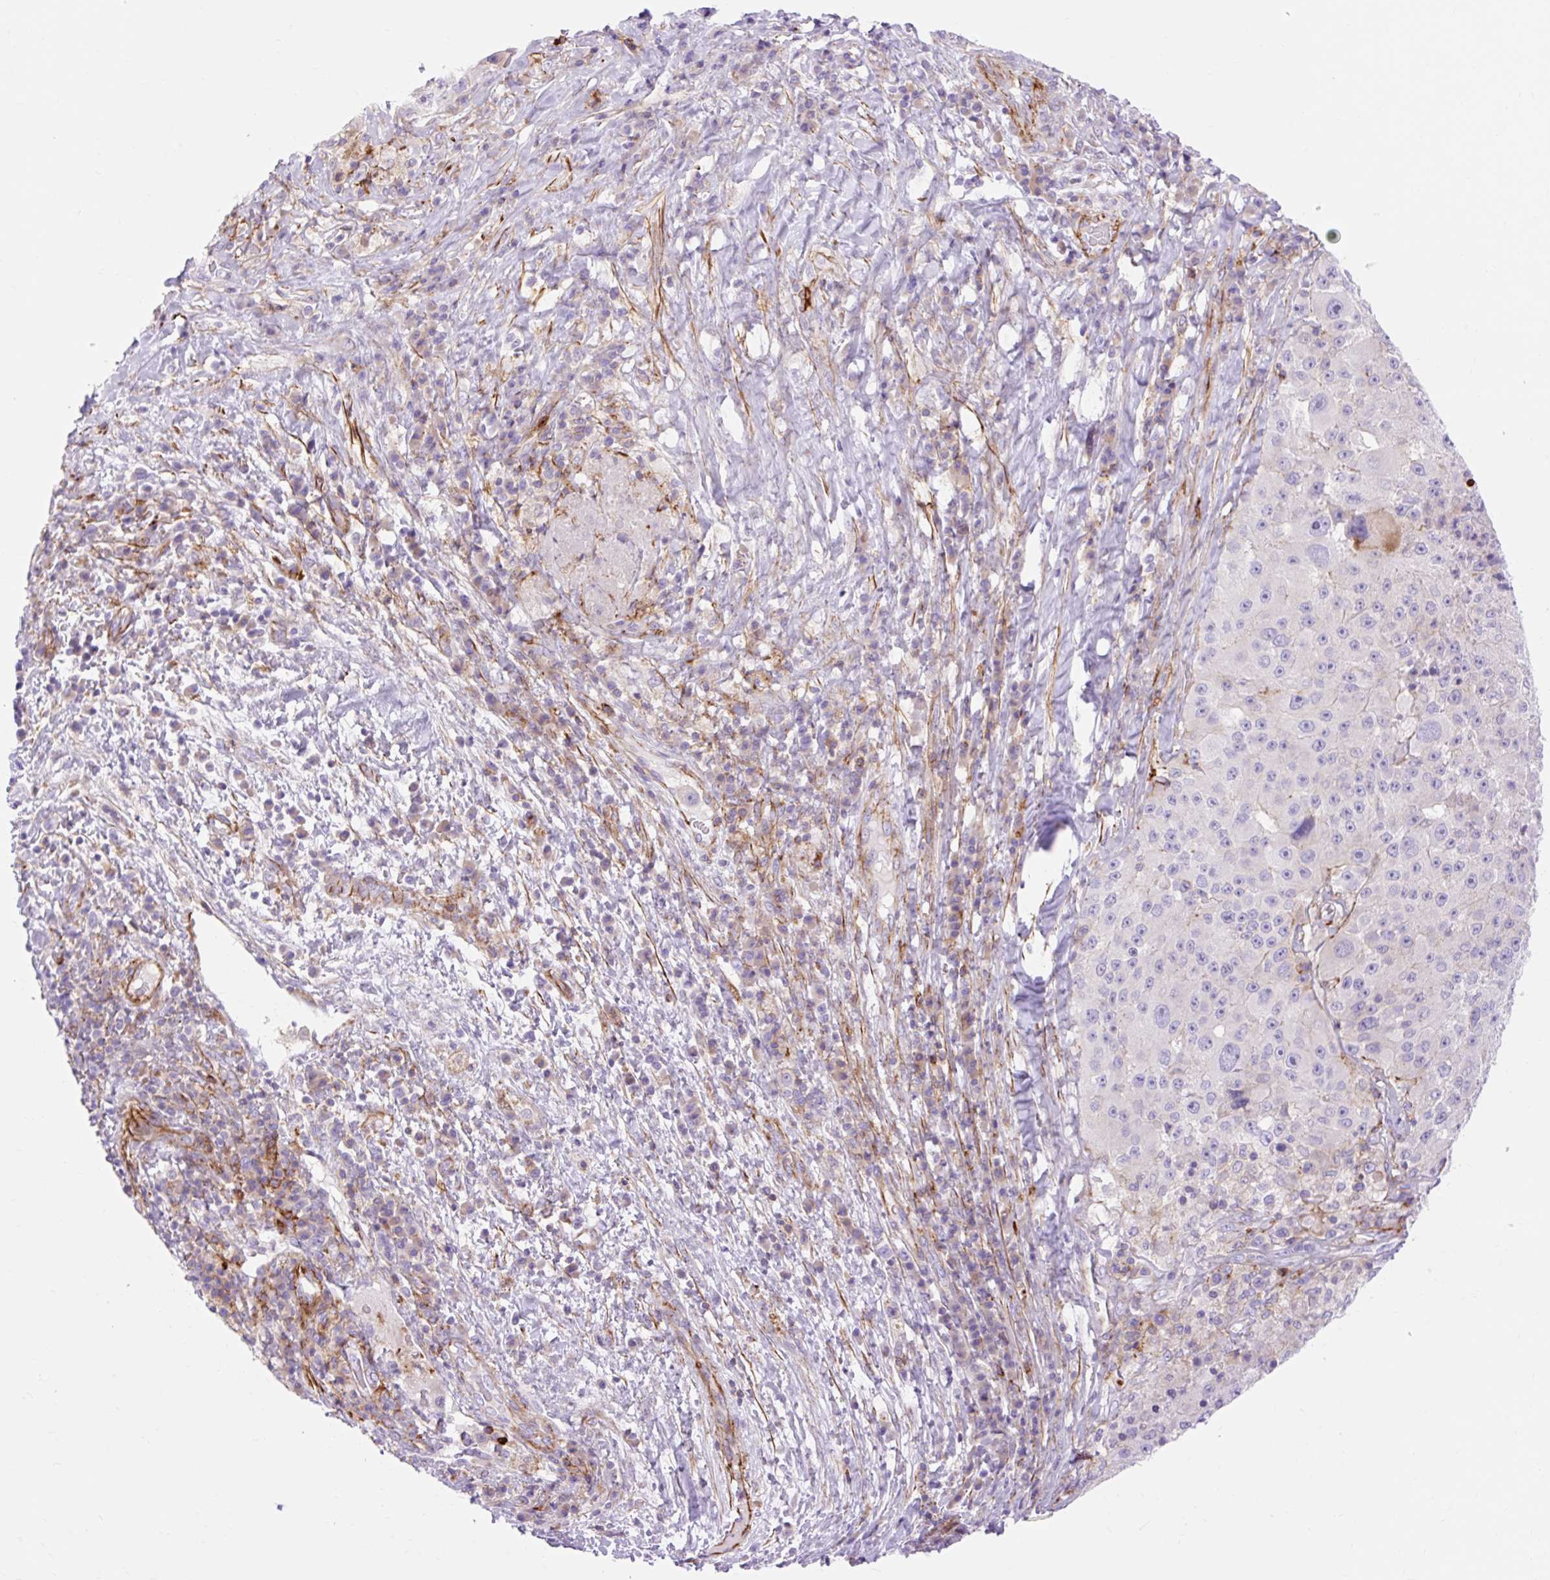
{"staining": {"intensity": "negative", "quantity": "none", "location": "none"}, "tissue": "melanoma", "cell_type": "Tumor cells", "image_type": "cancer", "snomed": [{"axis": "morphology", "description": "Malignant melanoma, Metastatic site"}, {"axis": "topography", "description": "Lymph node"}], "caption": "Tumor cells show no significant expression in malignant melanoma (metastatic site). Nuclei are stained in blue.", "gene": "CORO7-PAM16", "patient": {"sex": "male", "age": 62}}